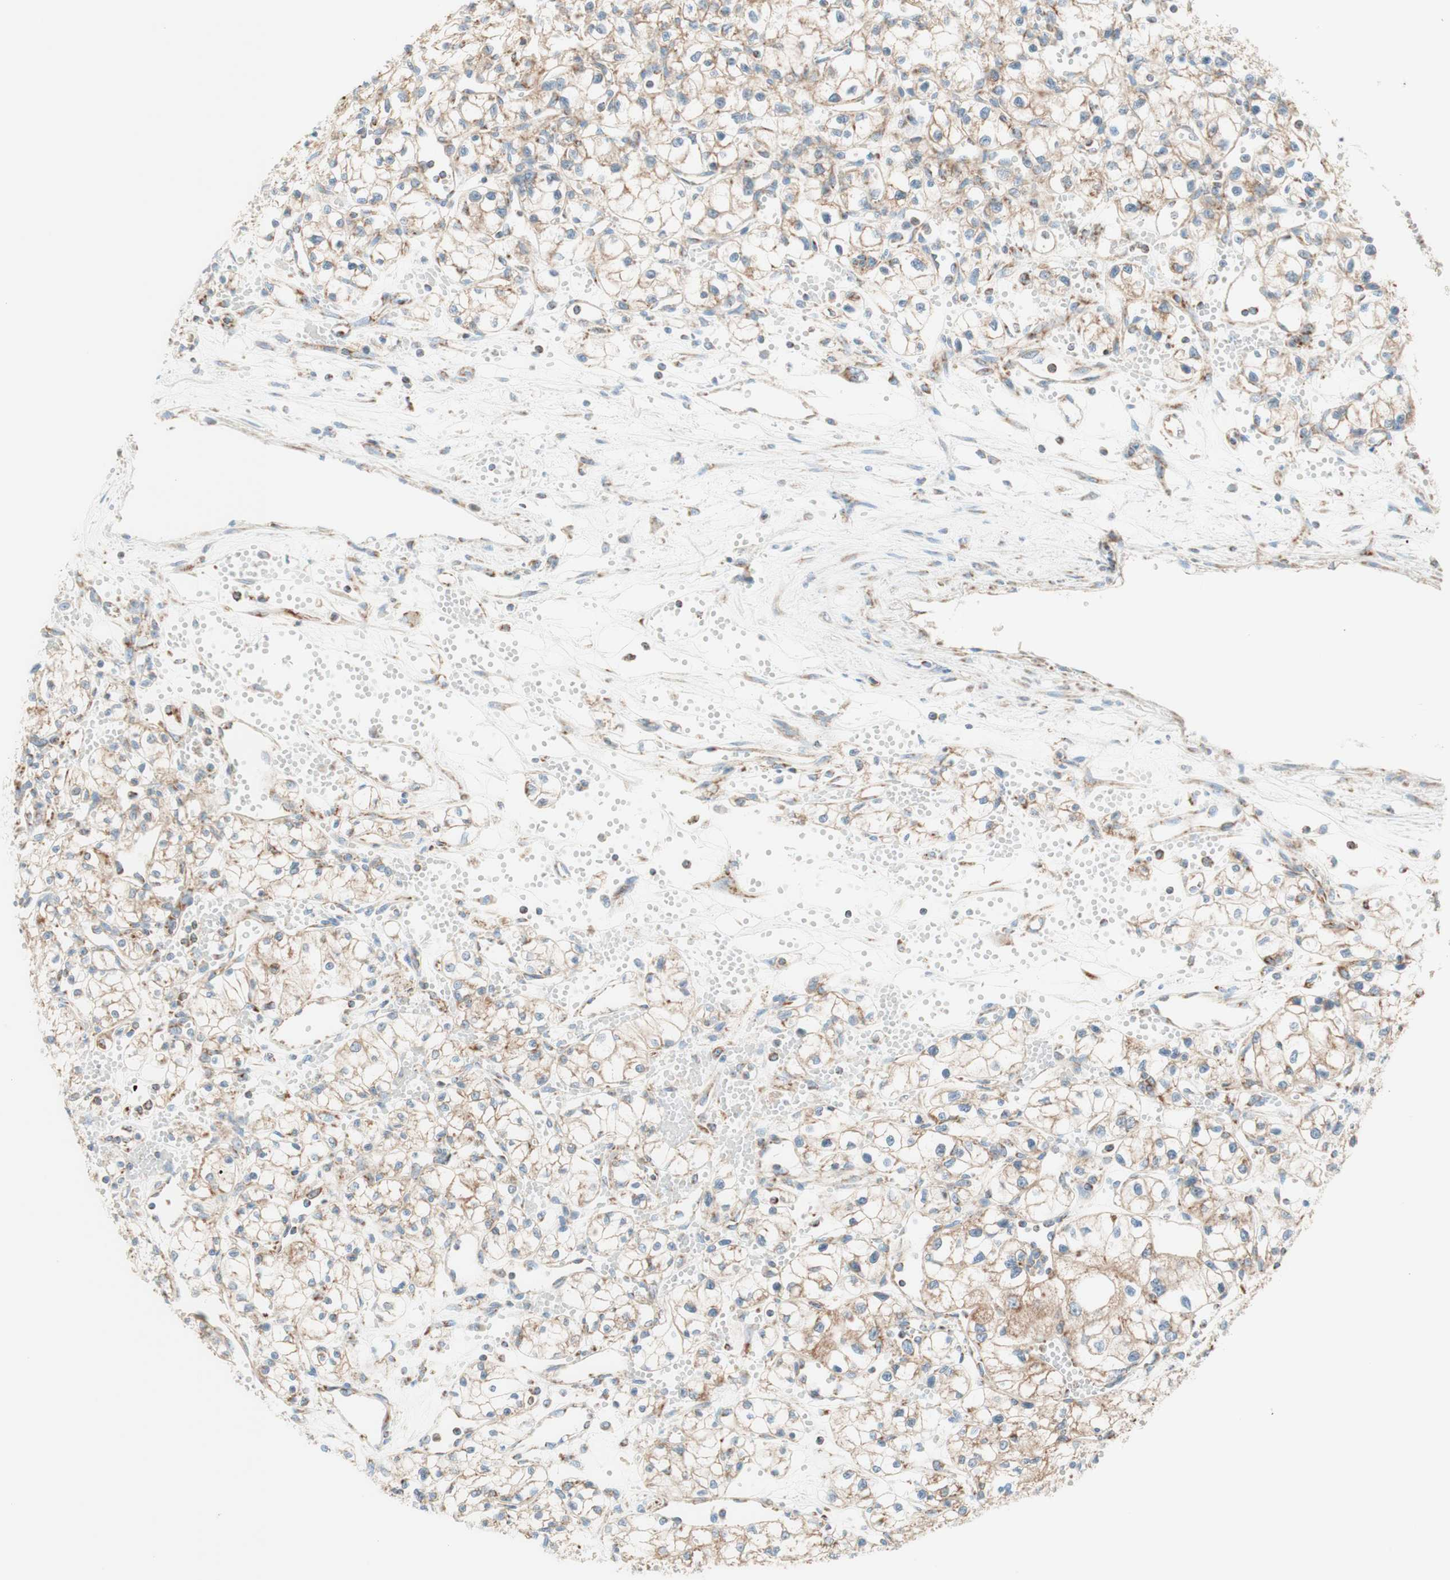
{"staining": {"intensity": "weak", "quantity": "25%-75%", "location": "cytoplasmic/membranous"}, "tissue": "renal cancer", "cell_type": "Tumor cells", "image_type": "cancer", "snomed": [{"axis": "morphology", "description": "Normal tissue, NOS"}, {"axis": "morphology", "description": "Adenocarcinoma, NOS"}, {"axis": "topography", "description": "Kidney"}], "caption": "Immunohistochemical staining of human adenocarcinoma (renal) reveals weak cytoplasmic/membranous protein staining in about 25%-75% of tumor cells.", "gene": "TOMM20", "patient": {"sex": "male", "age": 59}}